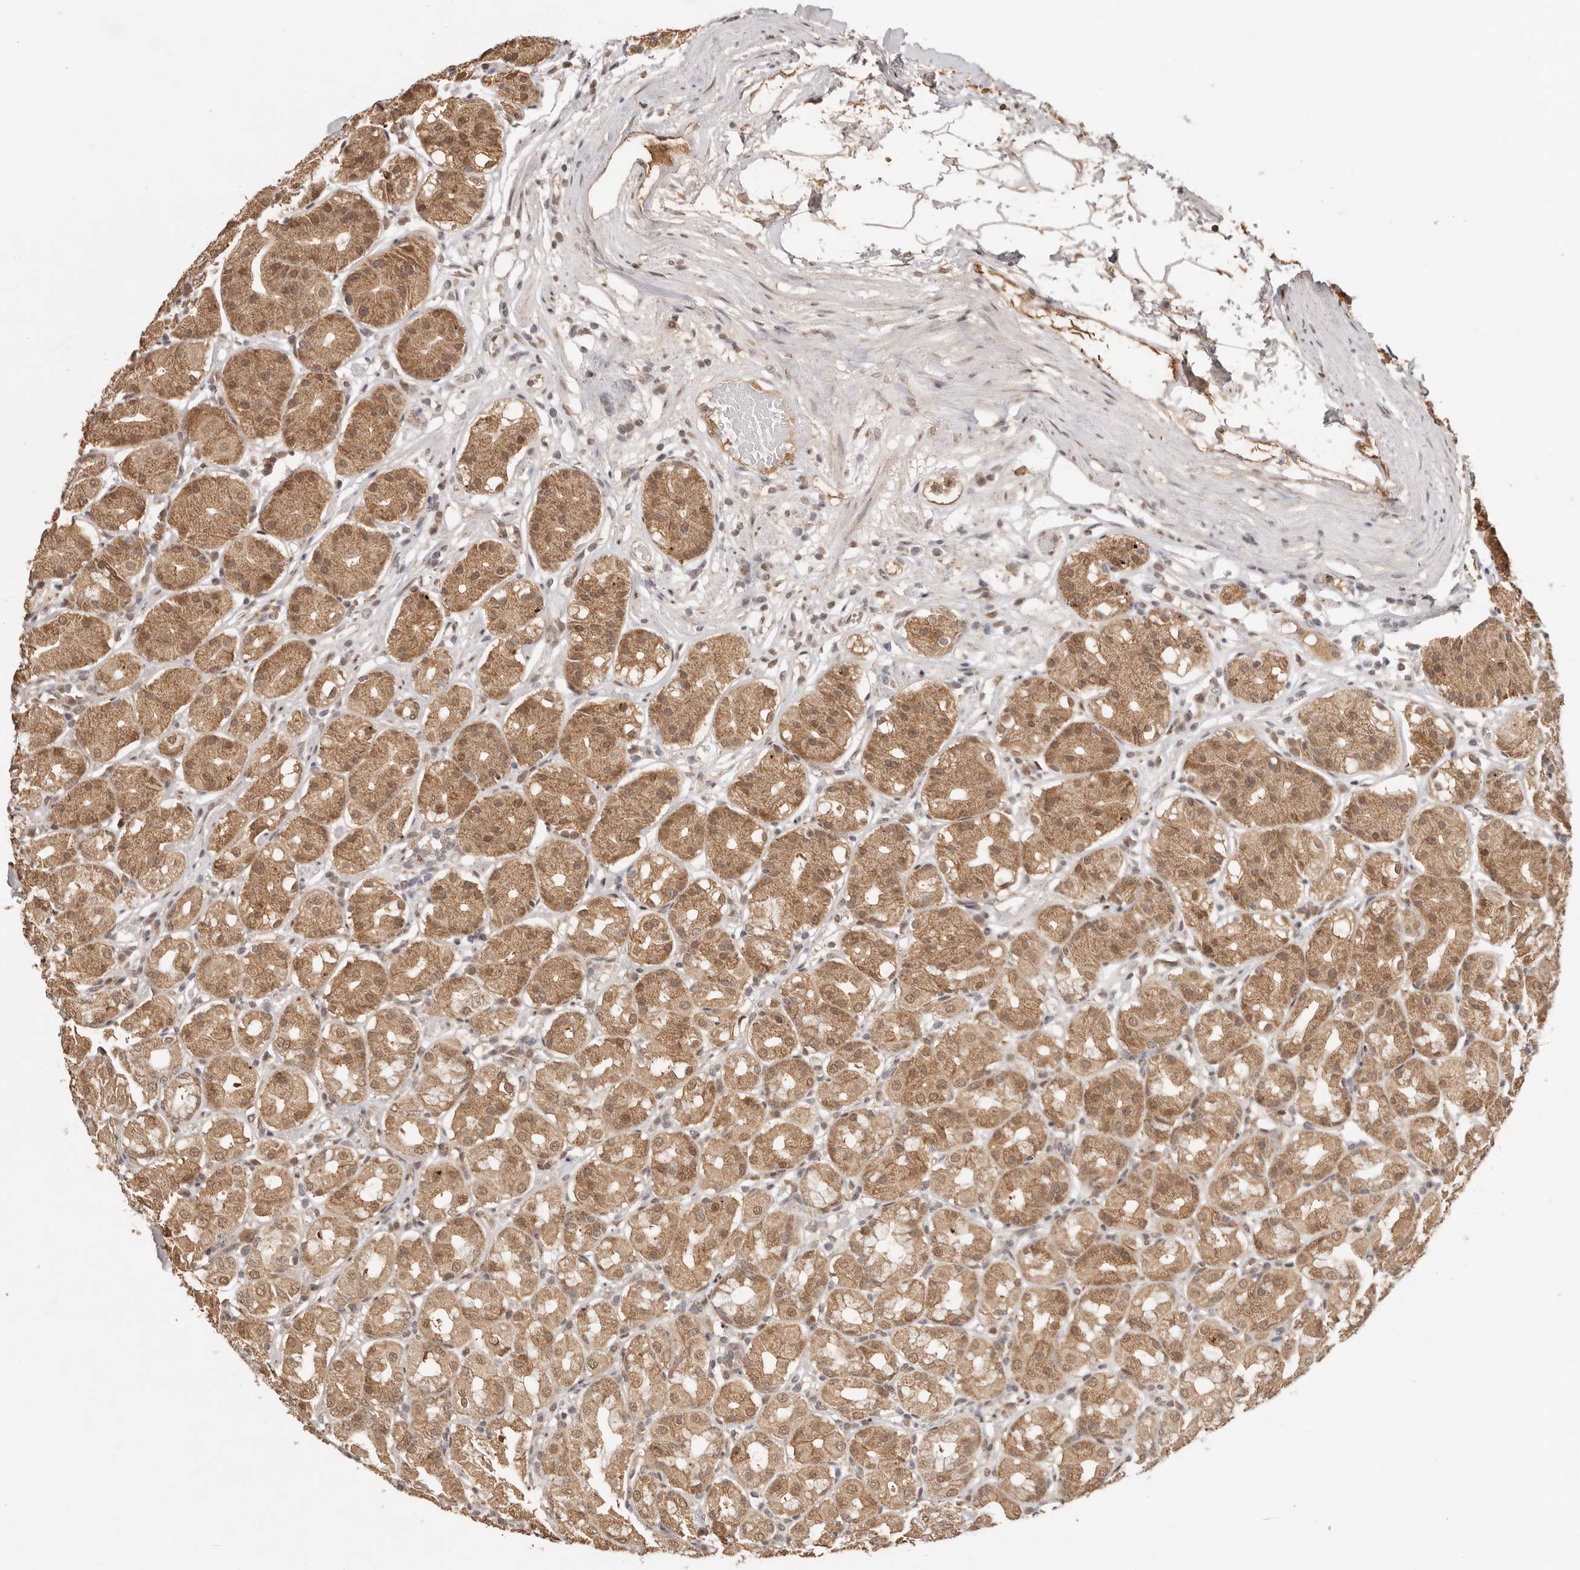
{"staining": {"intensity": "moderate", "quantity": "25%-75%", "location": "cytoplasmic/membranous,nuclear"}, "tissue": "stomach", "cell_type": "Glandular cells", "image_type": "normal", "snomed": [{"axis": "morphology", "description": "Normal tissue, NOS"}, {"axis": "topography", "description": "Stomach"}, {"axis": "topography", "description": "Stomach, lower"}], "caption": "A micrograph showing moderate cytoplasmic/membranous,nuclear expression in about 25%-75% of glandular cells in unremarkable stomach, as visualized by brown immunohistochemical staining.", "gene": "SEC14L1", "patient": {"sex": "female", "age": 56}}